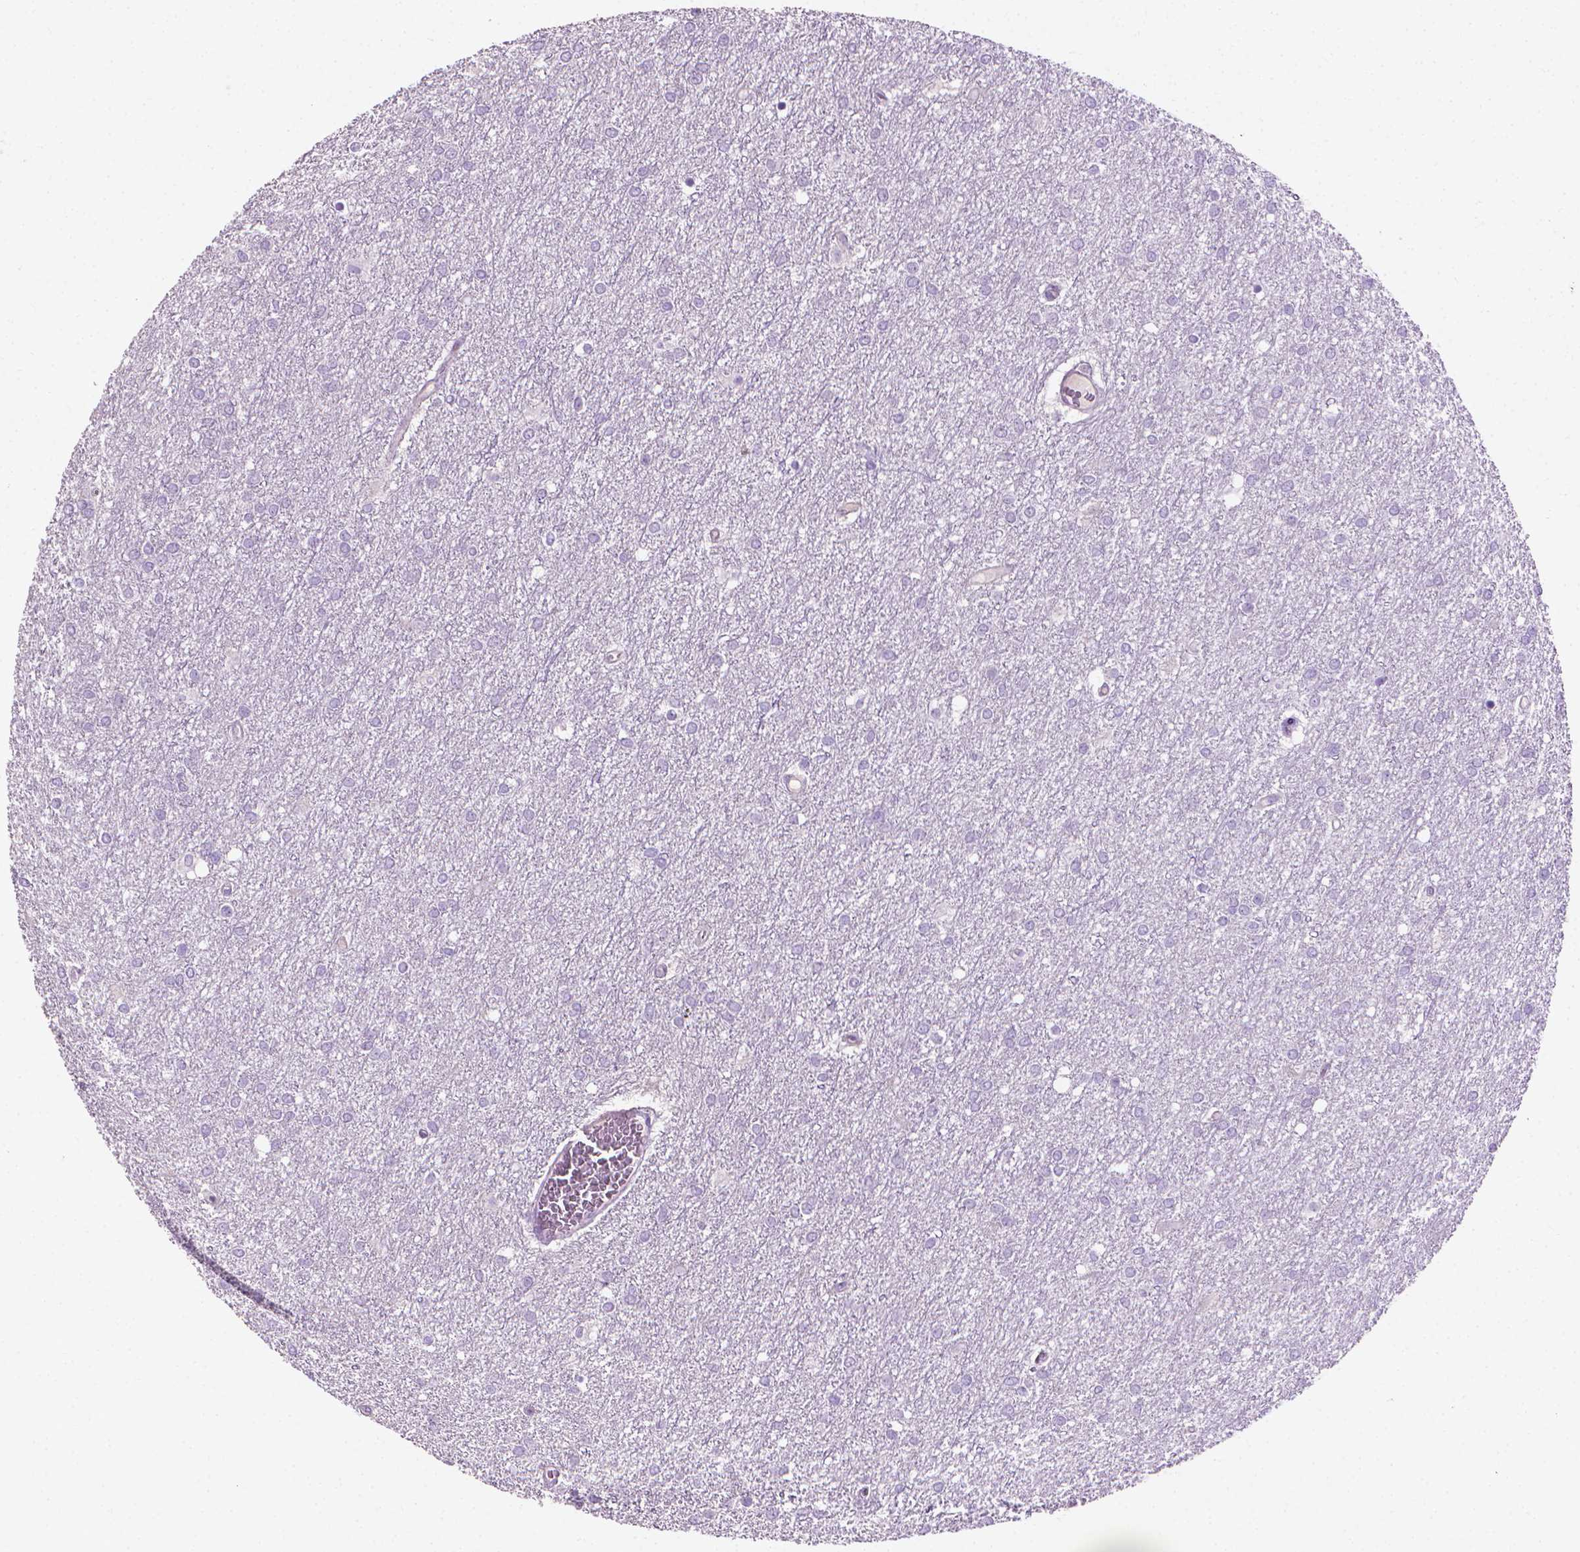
{"staining": {"intensity": "negative", "quantity": "none", "location": "none"}, "tissue": "glioma", "cell_type": "Tumor cells", "image_type": "cancer", "snomed": [{"axis": "morphology", "description": "Glioma, malignant, High grade"}, {"axis": "topography", "description": "Brain"}], "caption": "Immunohistochemical staining of human glioma exhibits no significant staining in tumor cells.", "gene": "KRT73", "patient": {"sex": "female", "age": 61}}